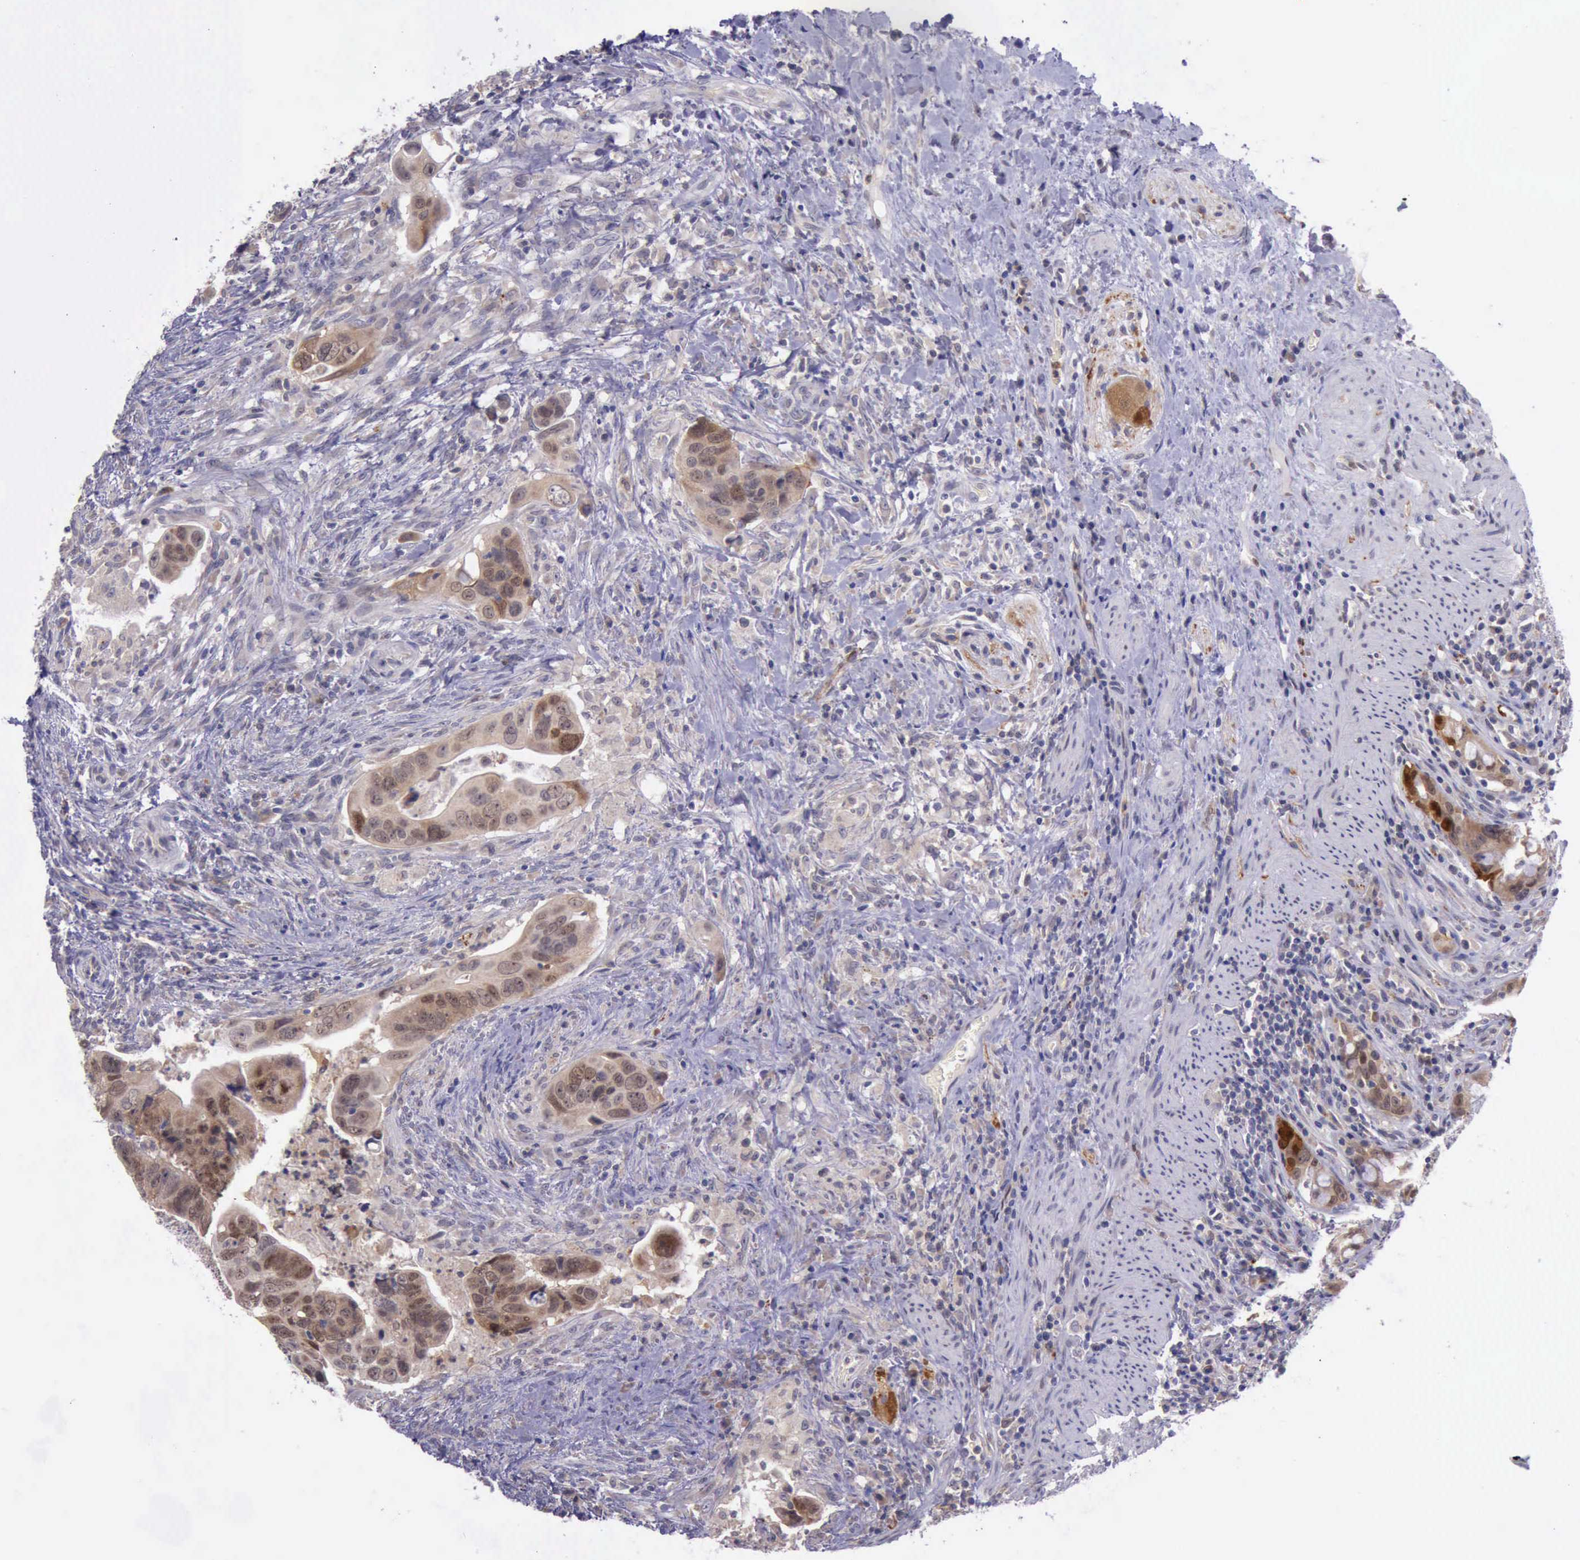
{"staining": {"intensity": "moderate", "quantity": ">75%", "location": "cytoplasmic/membranous"}, "tissue": "colorectal cancer", "cell_type": "Tumor cells", "image_type": "cancer", "snomed": [{"axis": "morphology", "description": "Adenocarcinoma, NOS"}, {"axis": "topography", "description": "Rectum"}], "caption": "Immunohistochemistry photomicrograph of neoplastic tissue: human colorectal cancer stained using IHC reveals medium levels of moderate protein expression localized specifically in the cytoplasmic/membranous of tumor cells, appearing as a cytoplasmic/membranous brown color.", "gene": "PLEK2", "patient": {"sex": "male", "age": 53}}